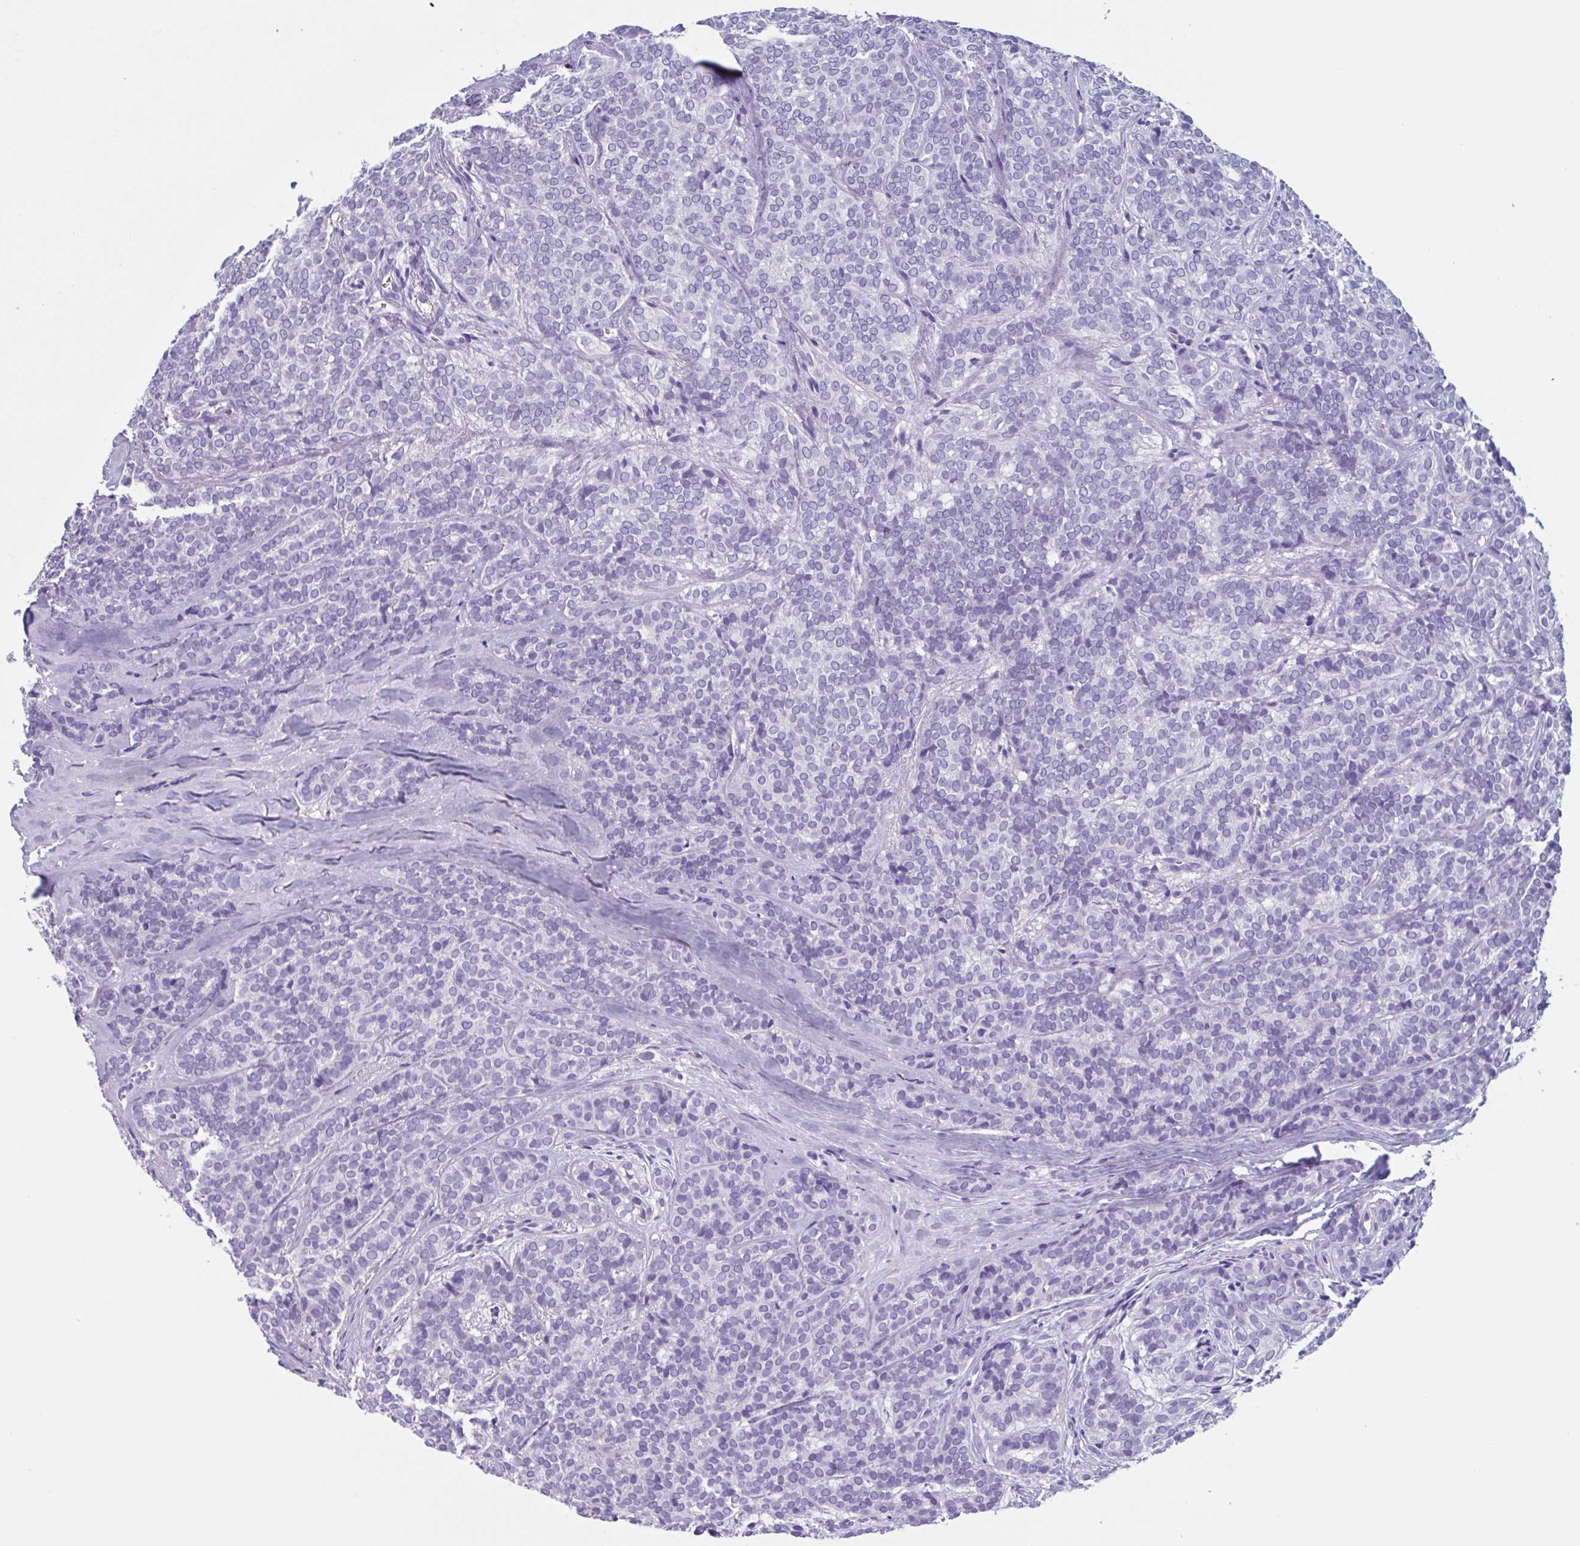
{"staining": {"intensity": "negative", "quantity": "none", "location": "none"}, "tissue": "head and neck cancer", "cell_type": "Tumor cells", "image_type": "cancer", "snomed": [{"axis": "morphology", "description": "Normal tissue, NOS"}, {"axis": "morphology", "description": "Adenocarcinoma, NOS"}, {"axis": "topography", "description": "Oral tissue"}, {"axis": "topography", "description": "Head-Neck"}], "caption": "A high-resolution photomicrograph shows immunohistochemistry (IHC) staining of head and neck adenocarcinoma, which reveals no significant positivity in tumor cells. (Brightfield microscopy of DAB immunohistochemistry at high magnification).", "gene": "USP35", "patient": {"sex": "female", "age": 57}}